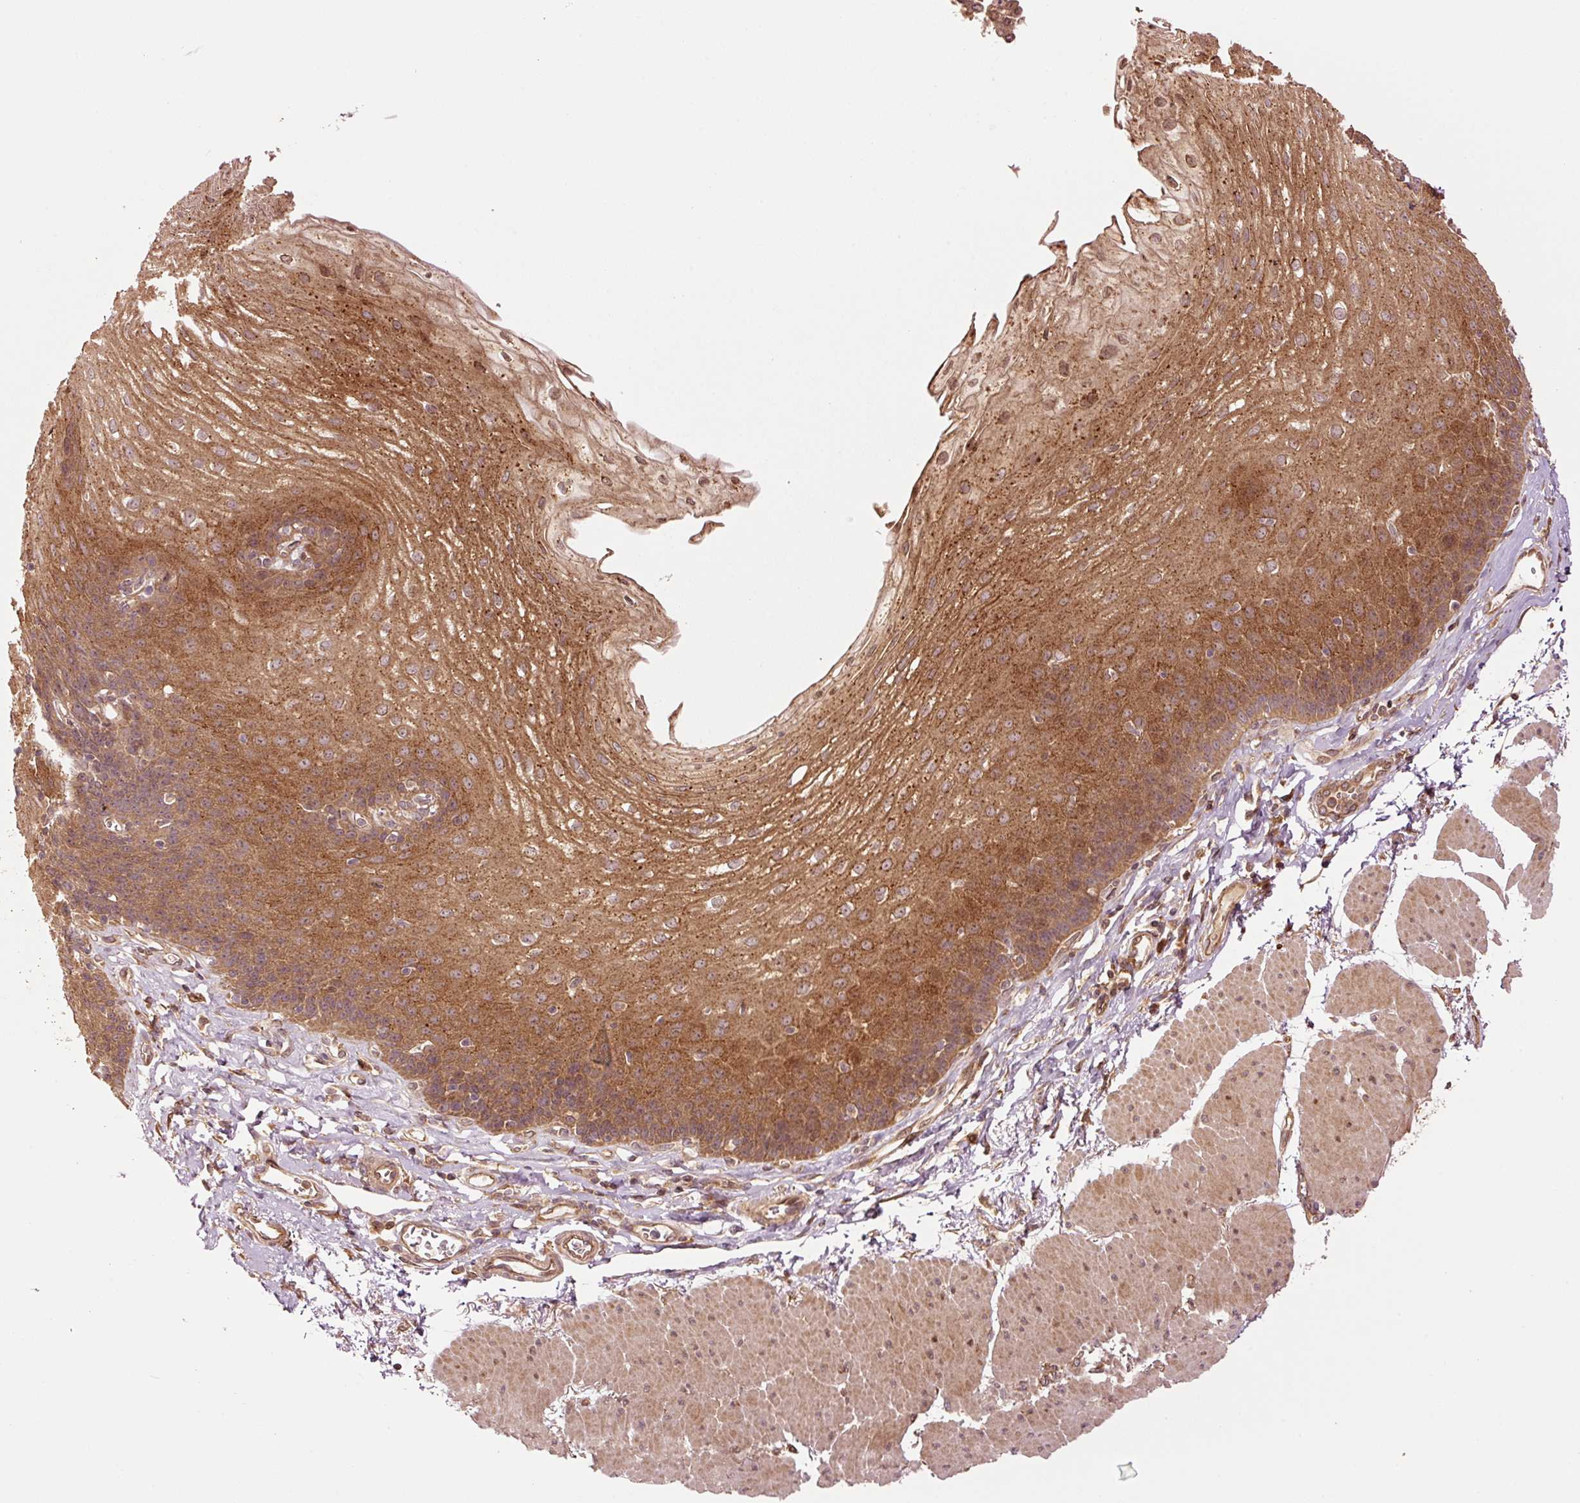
{"staining": {"intensity": "strong", "quantity": ">75%", "location": "cytoplasmic/membranous"}, "tissue": "esophagus", "cell_type": "Squamous epithelial cells", "image_type": "normal", "snomed": [{"axis": "morphology", "description": "Normal tissue, NOS"}, {"axis": "topography", "description": "Esophagus"}], "caption": "IHC photomicrograph of unremarkable esophagus: esophagus stained using immunohistochemistry (IHC) shows high levels of strong protein expression localized specifically in the cytoplasmic/membranous of squamous epithelial cells, appearing as a cytoplasmic/membranous brown color.", "gene": "OXER1", "patient": {"sex": "female", "age": 81}}